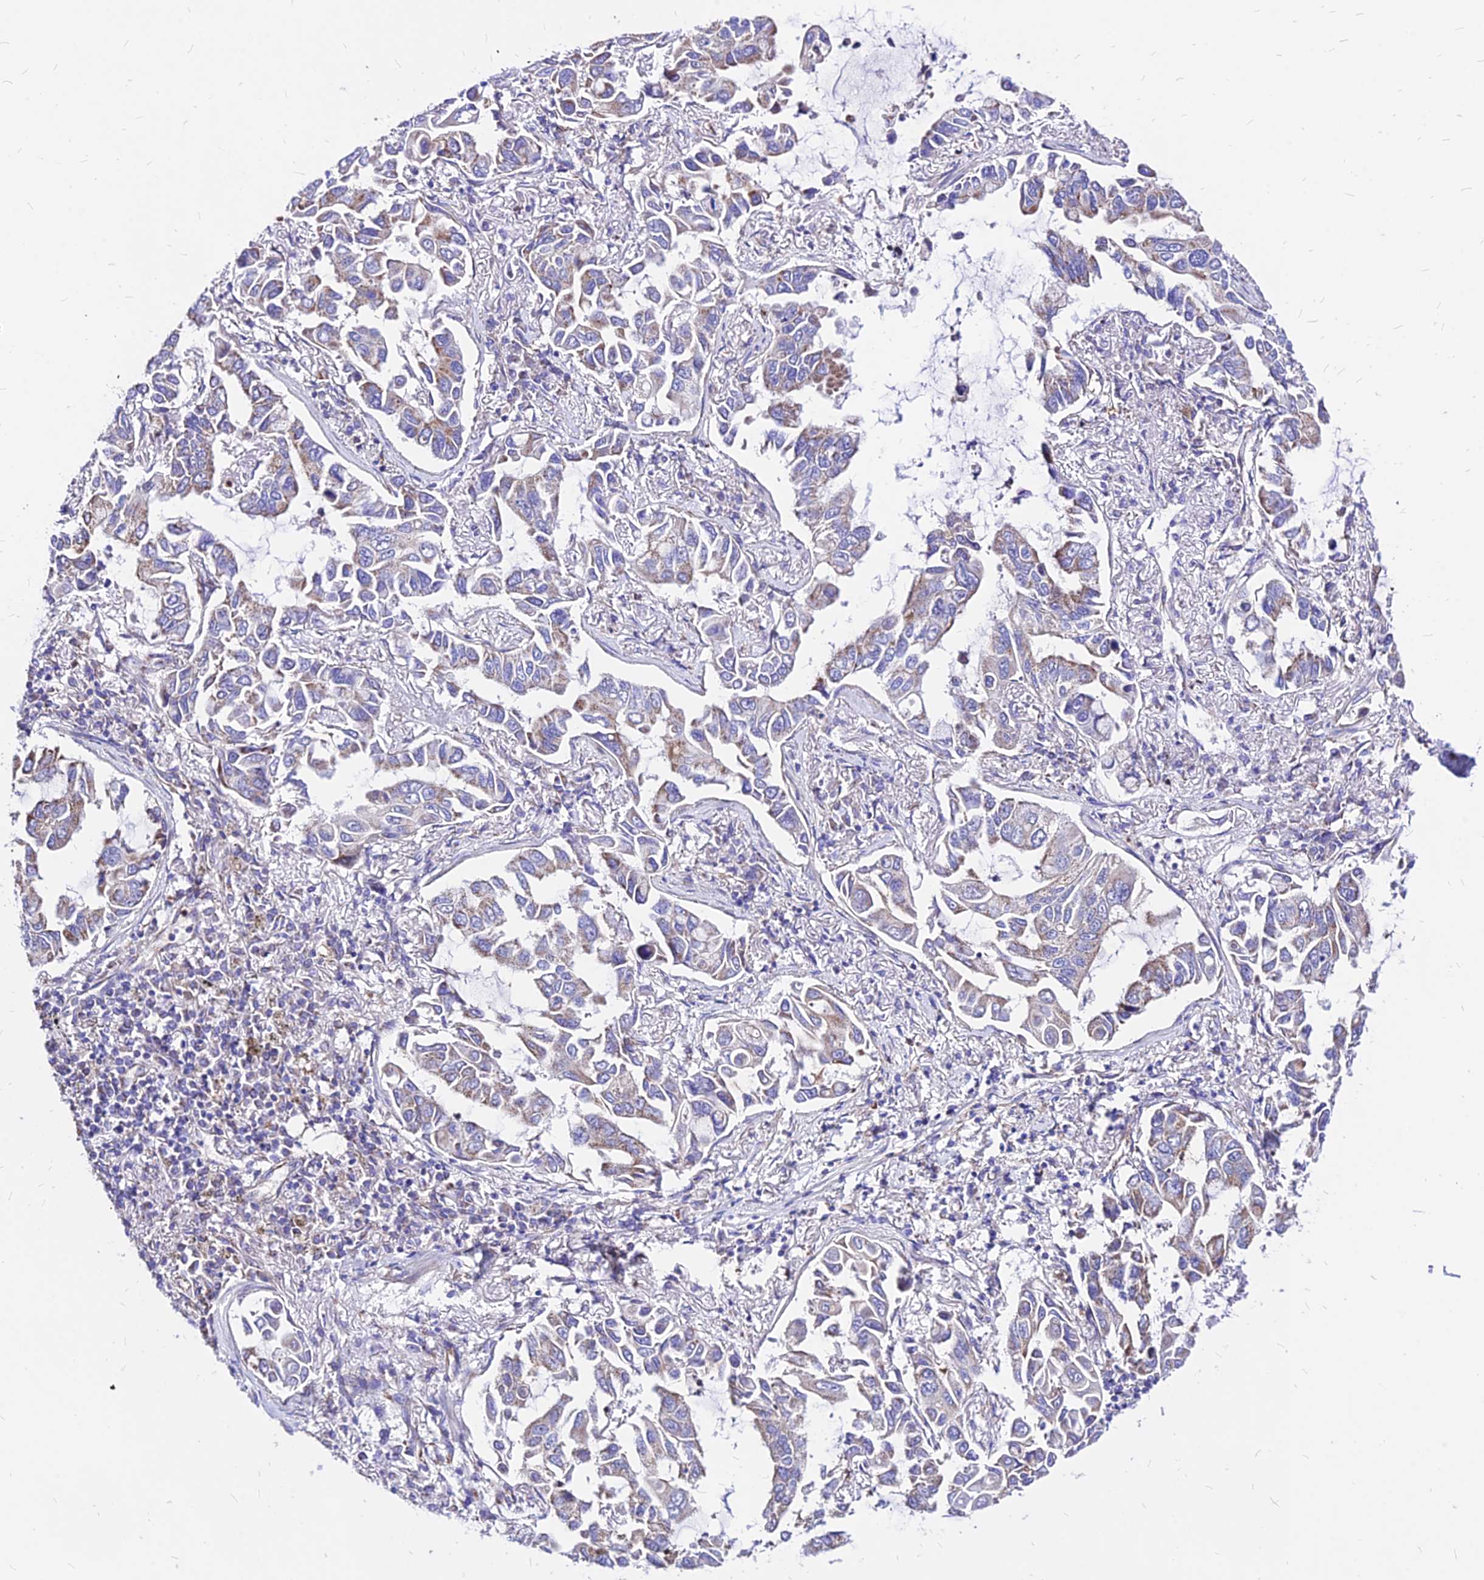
{"staining": {"intensity": "weak", "quantity": "25%-75%", "location": "cytoplasmic/membranous"}, "tissue": "lung cancer", "cell_type": "Tumor cells", "image_type": "cancer", "snomed": [{"axis": "morphology", "description": "Adenocarcinoma, NOS"}, {"axis": "topography", "description": "Lung"}], "caption": "Protein analysis of lung adenocarcinoma tissue exhibits weak cytoplasmic/membranous positivity in about 25%-75% of tumor cells.", "gene": "MRPL3", "patient": {"sex": "male", "age": 64}}